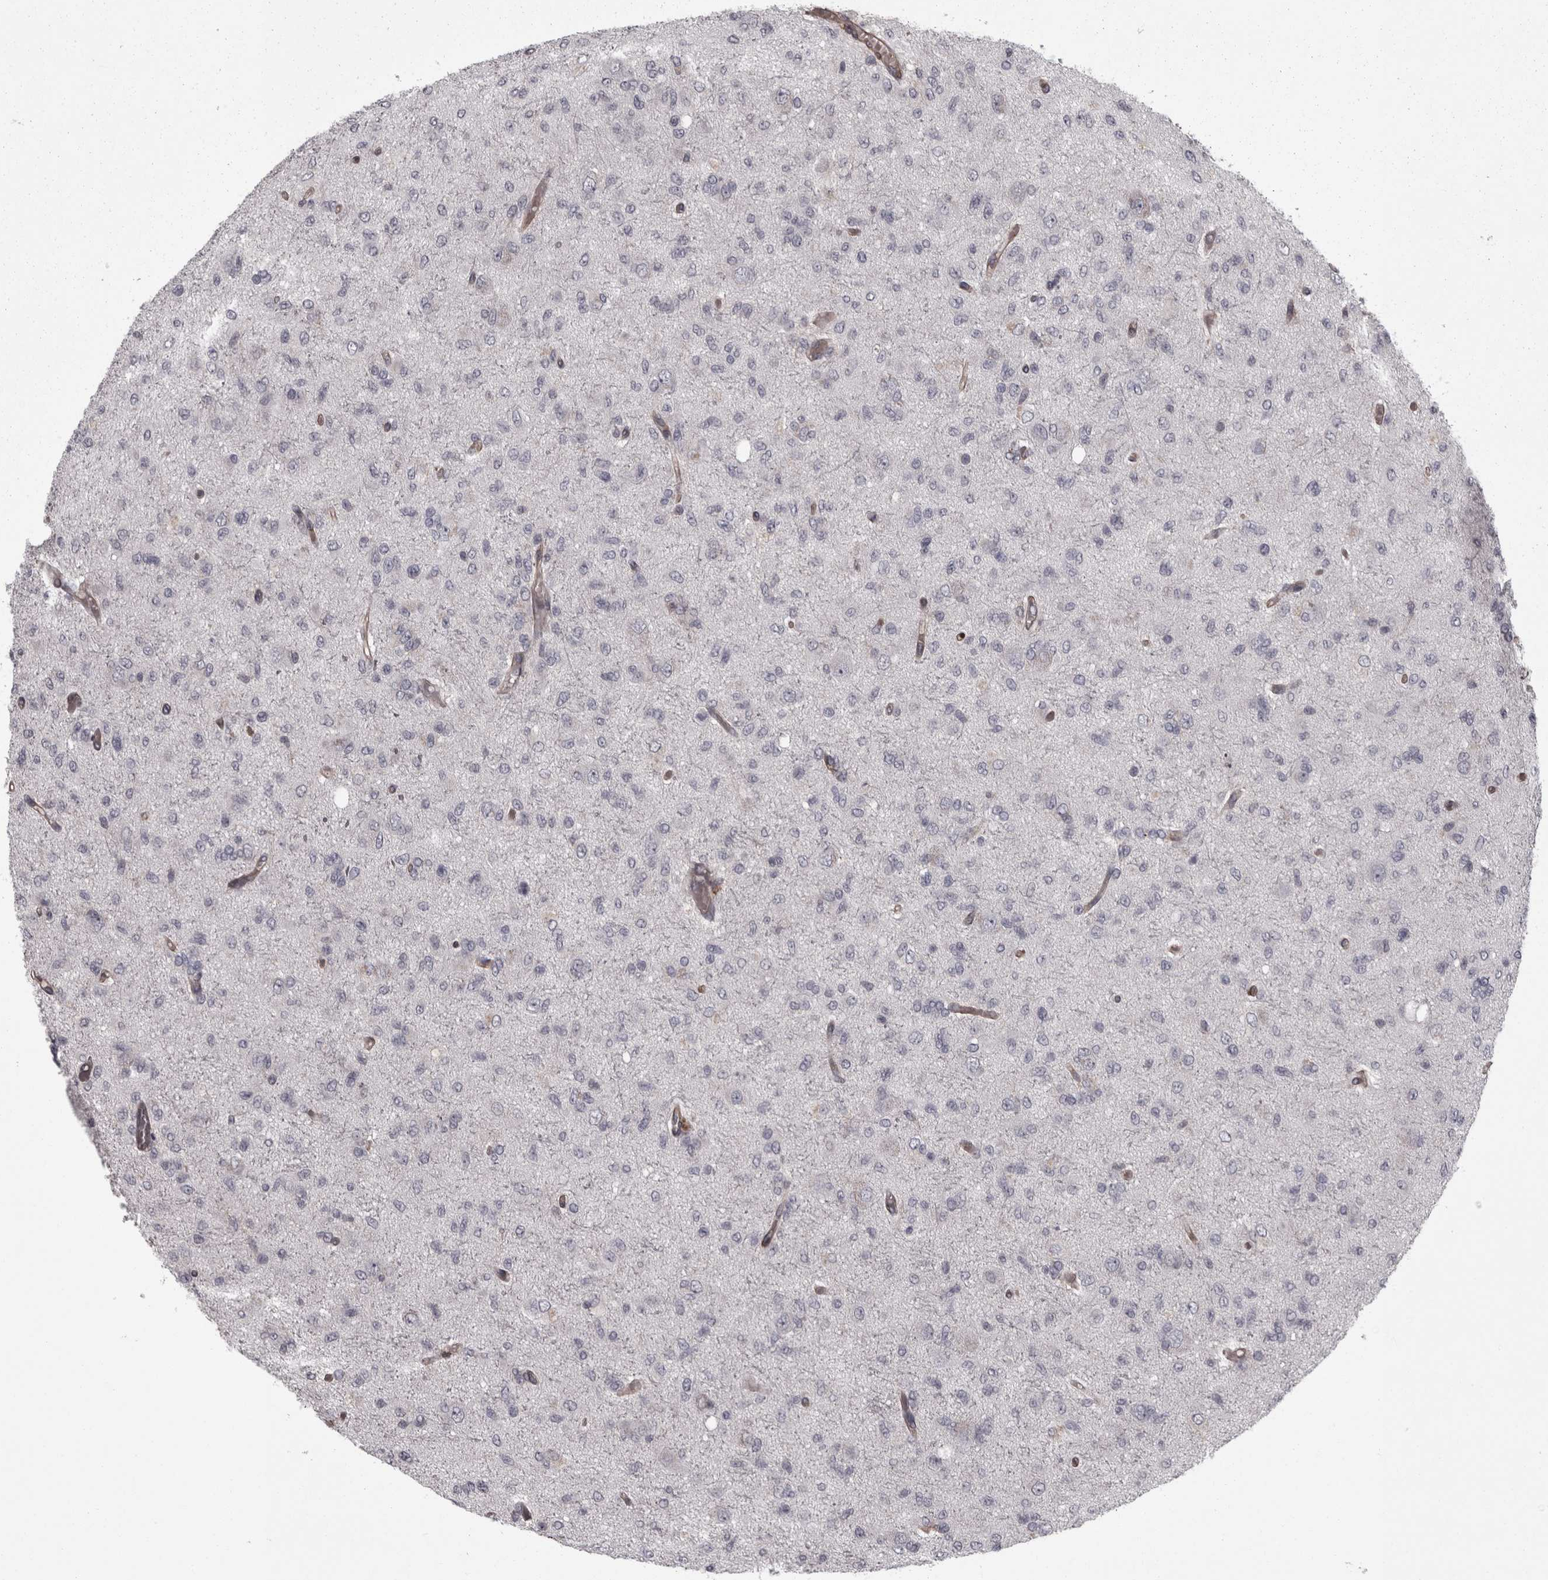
{"staining": {"intensity": "negative", "quantity": "none", "location": "none"}, "tissue": "glioma", "cell_type": "Tumor cells", "image_type": "cancer", "snomed": [{"axis": "morphology", "description": "Glioma, malignant, High grade"}, {"axis": "topography", "description": "Brain"}], "caption": "An IHC photomicrograph of malignant glioma (high-grade) is shown. There is no staining in tumor cells of malignant glioma (high-grade).", "gene": "RSU1", "patient": {"sex": "female", "age": 59}}